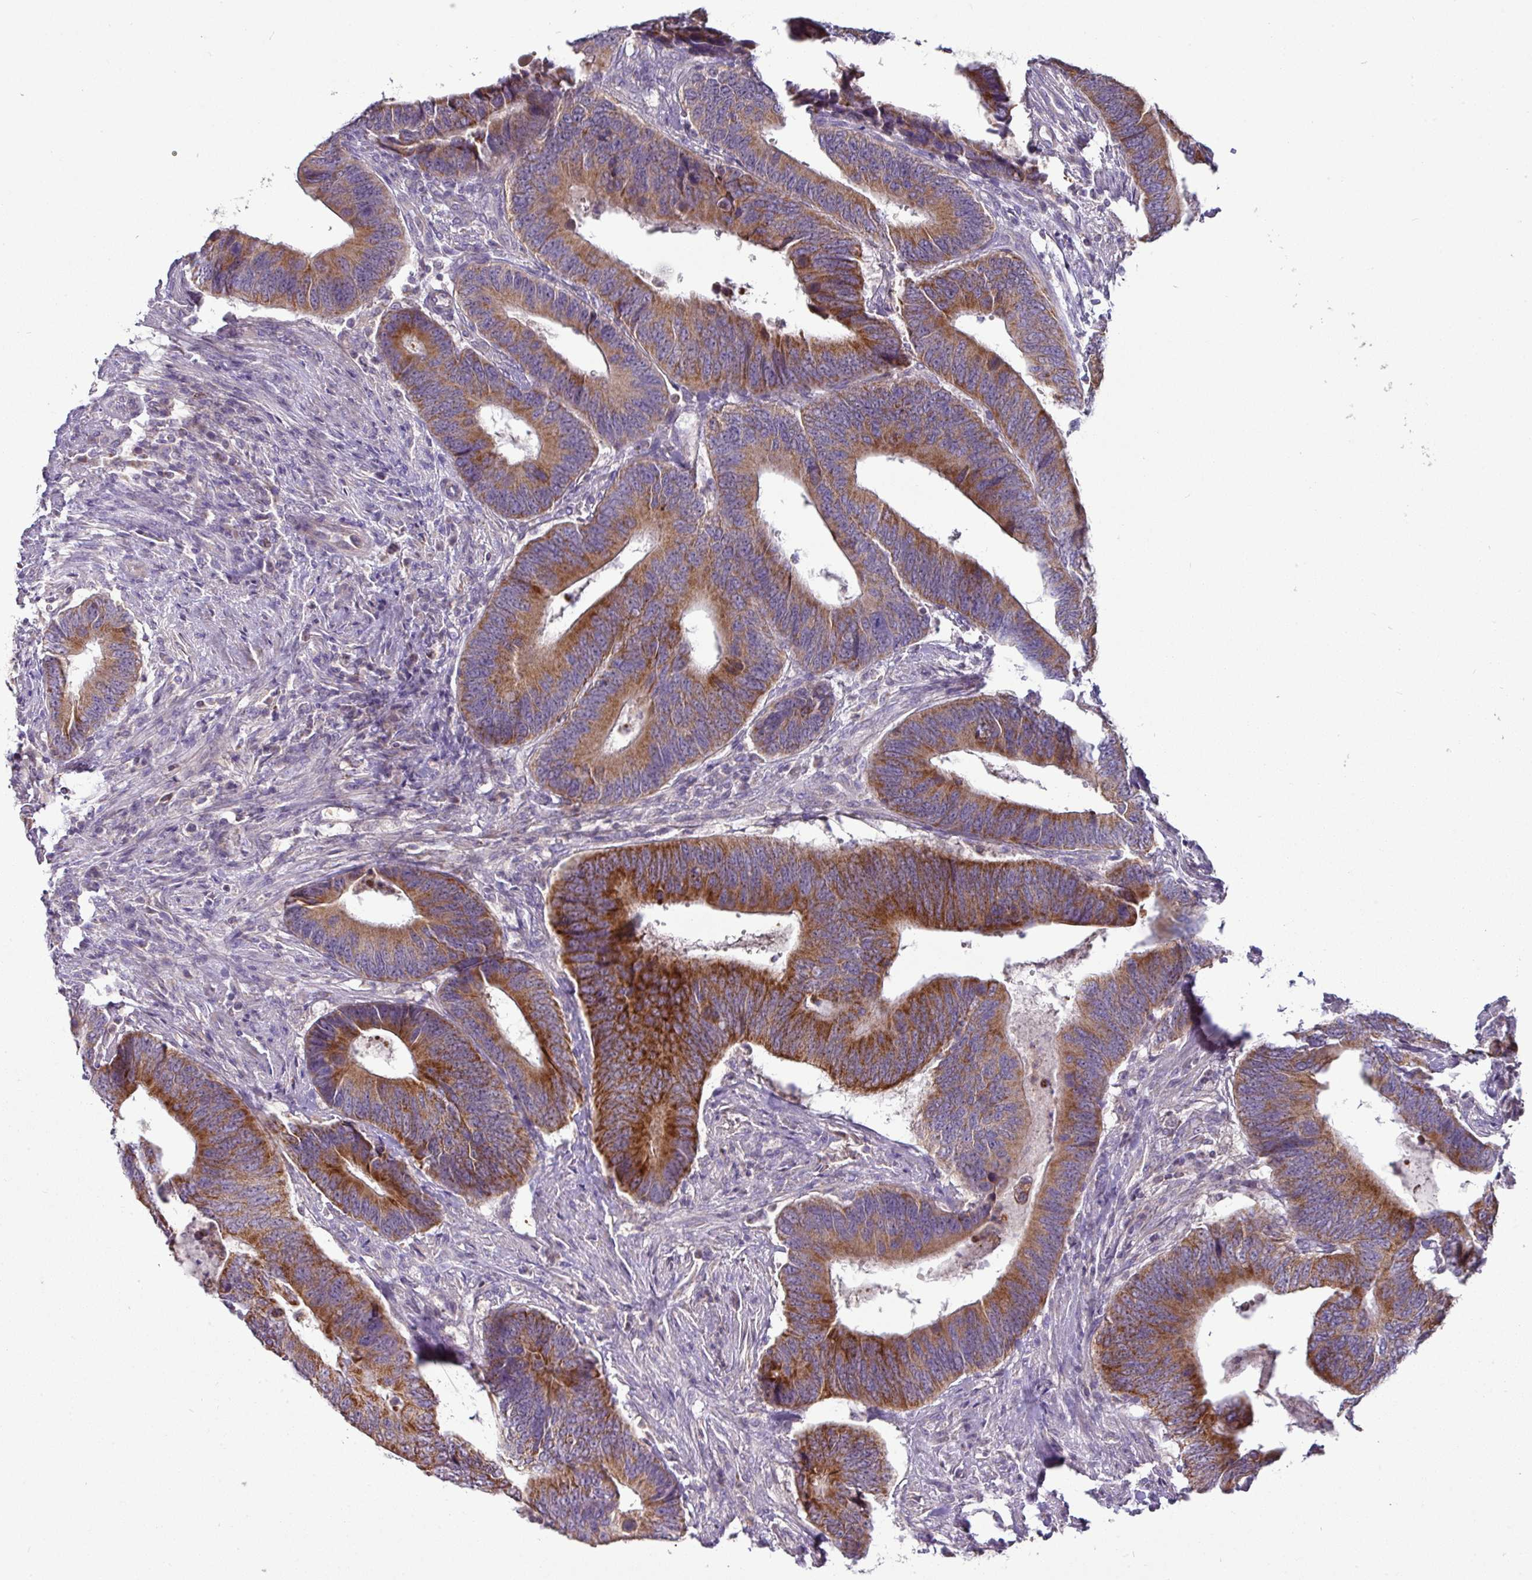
{"staining": {"intensity": "strong", "quantity": ">75%", "location": "cytoplasmic/membranous"}, "tissue": "colorectal cancer", "cell_type": "Tumor cells", "image_type": "cancer", "snomed": [{"axis": "morphology", "description": "Adenocarcinoma, NOS"}, {"axis": "topography", "description": "Colon"}], "caption": "Human colorectal cancer (adenocarcinoma) stained for a protein (brown) displays strong cytoplasmic/membranous positive positivity in approximately >75% of tumor cells.", "gene": "TRAPPC1", "patient": {"sex": "male", "age": 87}}